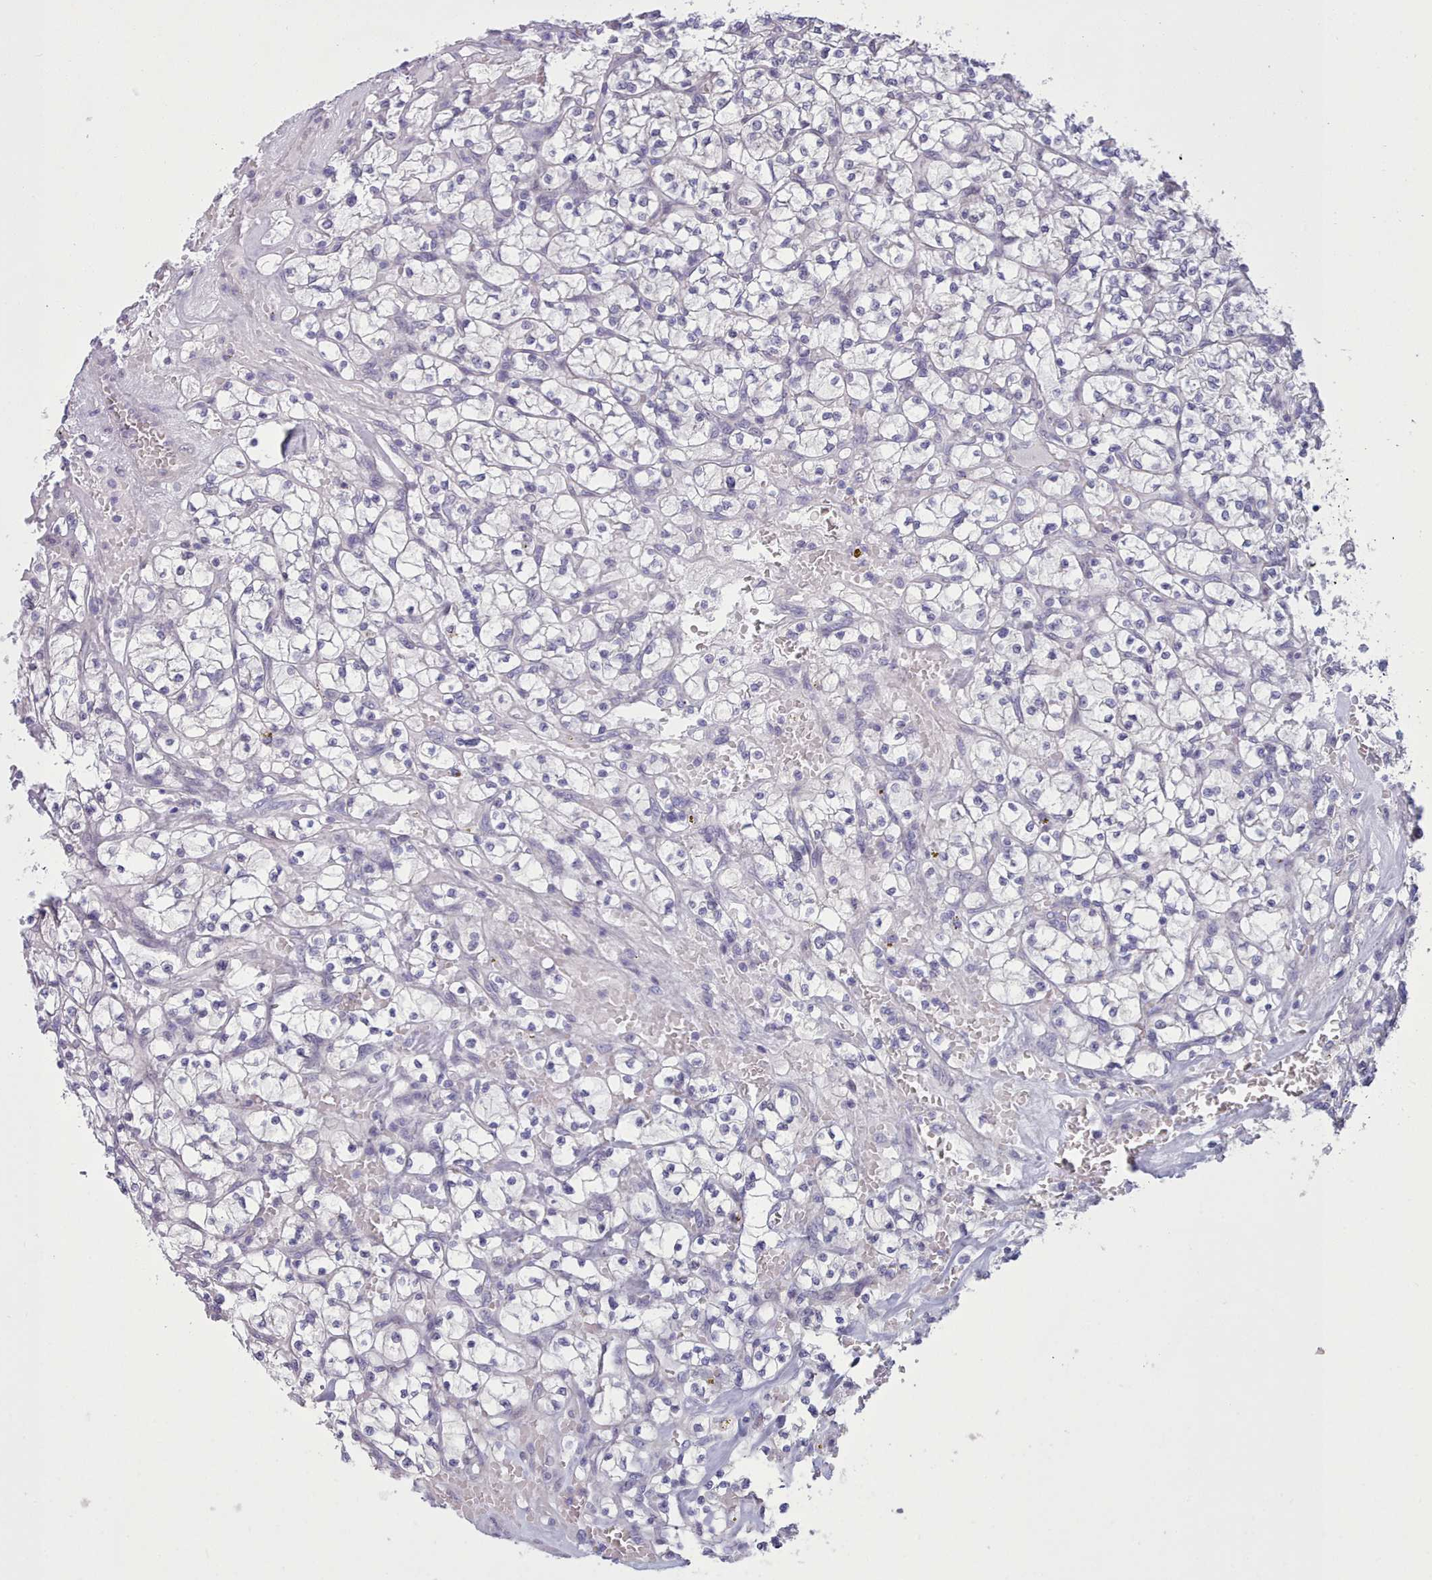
{"staining": {"intensity": "negative", "quantity": "none", "location": "none"}, "tissue": "renal cancer", "cell_type": "Tumor cells", "image_type": "cancer", "snomed": [{"axis": "morphology", "description": "Adenocarcinoma, NOS"}, {"axis": "topography", "description": "Kidney"}], "caption": "This is an IHC image of adenocarcinoma (renal). There is no positivity in tumor cells.", "gene": "TMEM253", "patient": {"sex": "female", "age": 64}}